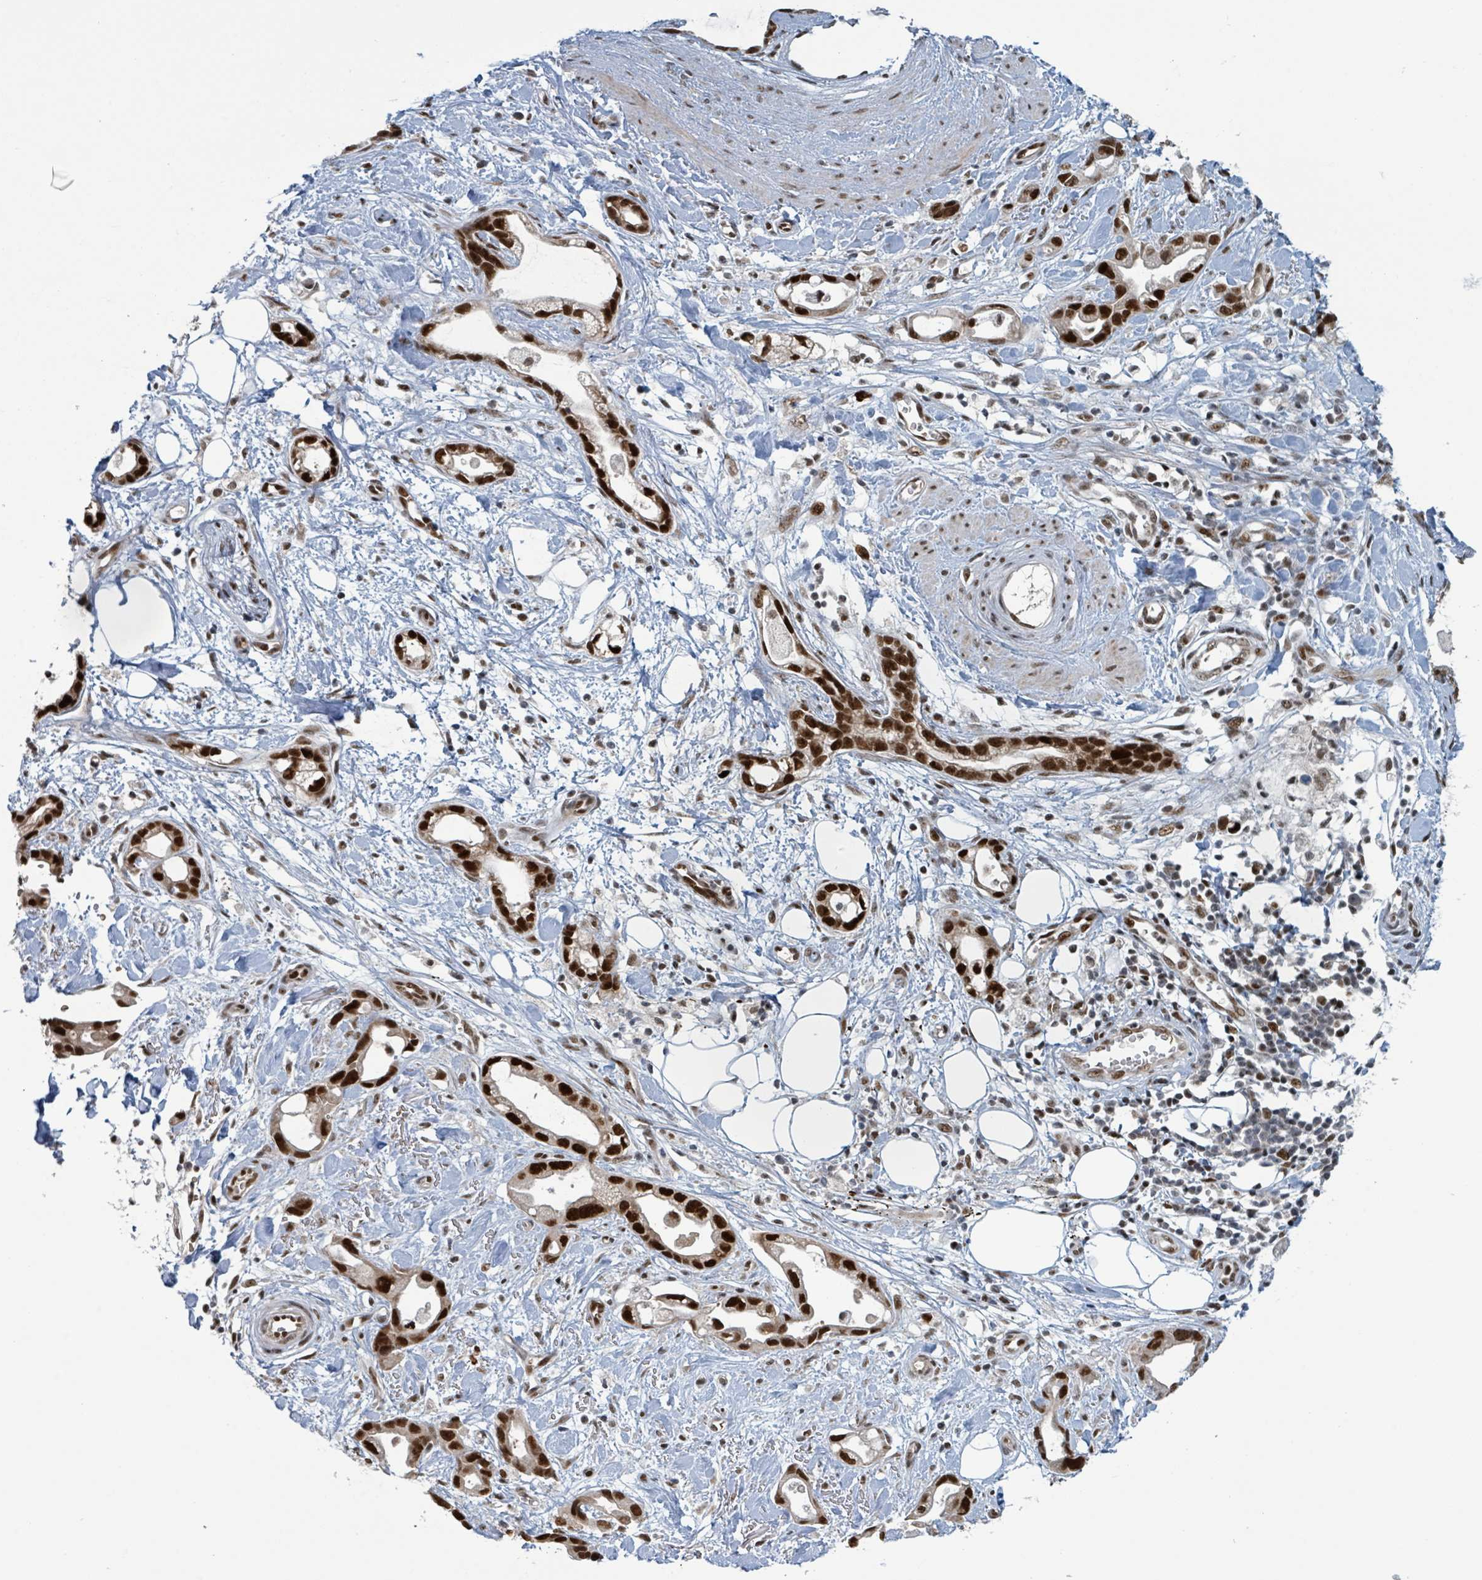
{"staining": {"intensity": "strong", "quantity": ">75%", "location": "nuclear"}, "tissue": "stomach cancer", "cell_type": "Tumor cells", "image_type": "cancer", "snomed": [{"axis": "morphology", "description": "Adenocarcinoma, NOS"}, {"axis": "topography", "description": "Stomach"}], "caption": "Immunohistochemical staining of stomach cancer displays high levels of strong nuclear protein positivity in approximately >75% of tumor cells. Using DAB (3,3'-diaminobenzidine) (brown) and hematoxylin (blue) stains, captured at high magnification using brightfield microscopy.", "gene": "KLF3", "patient": {"sex": "male", "age": 55}}